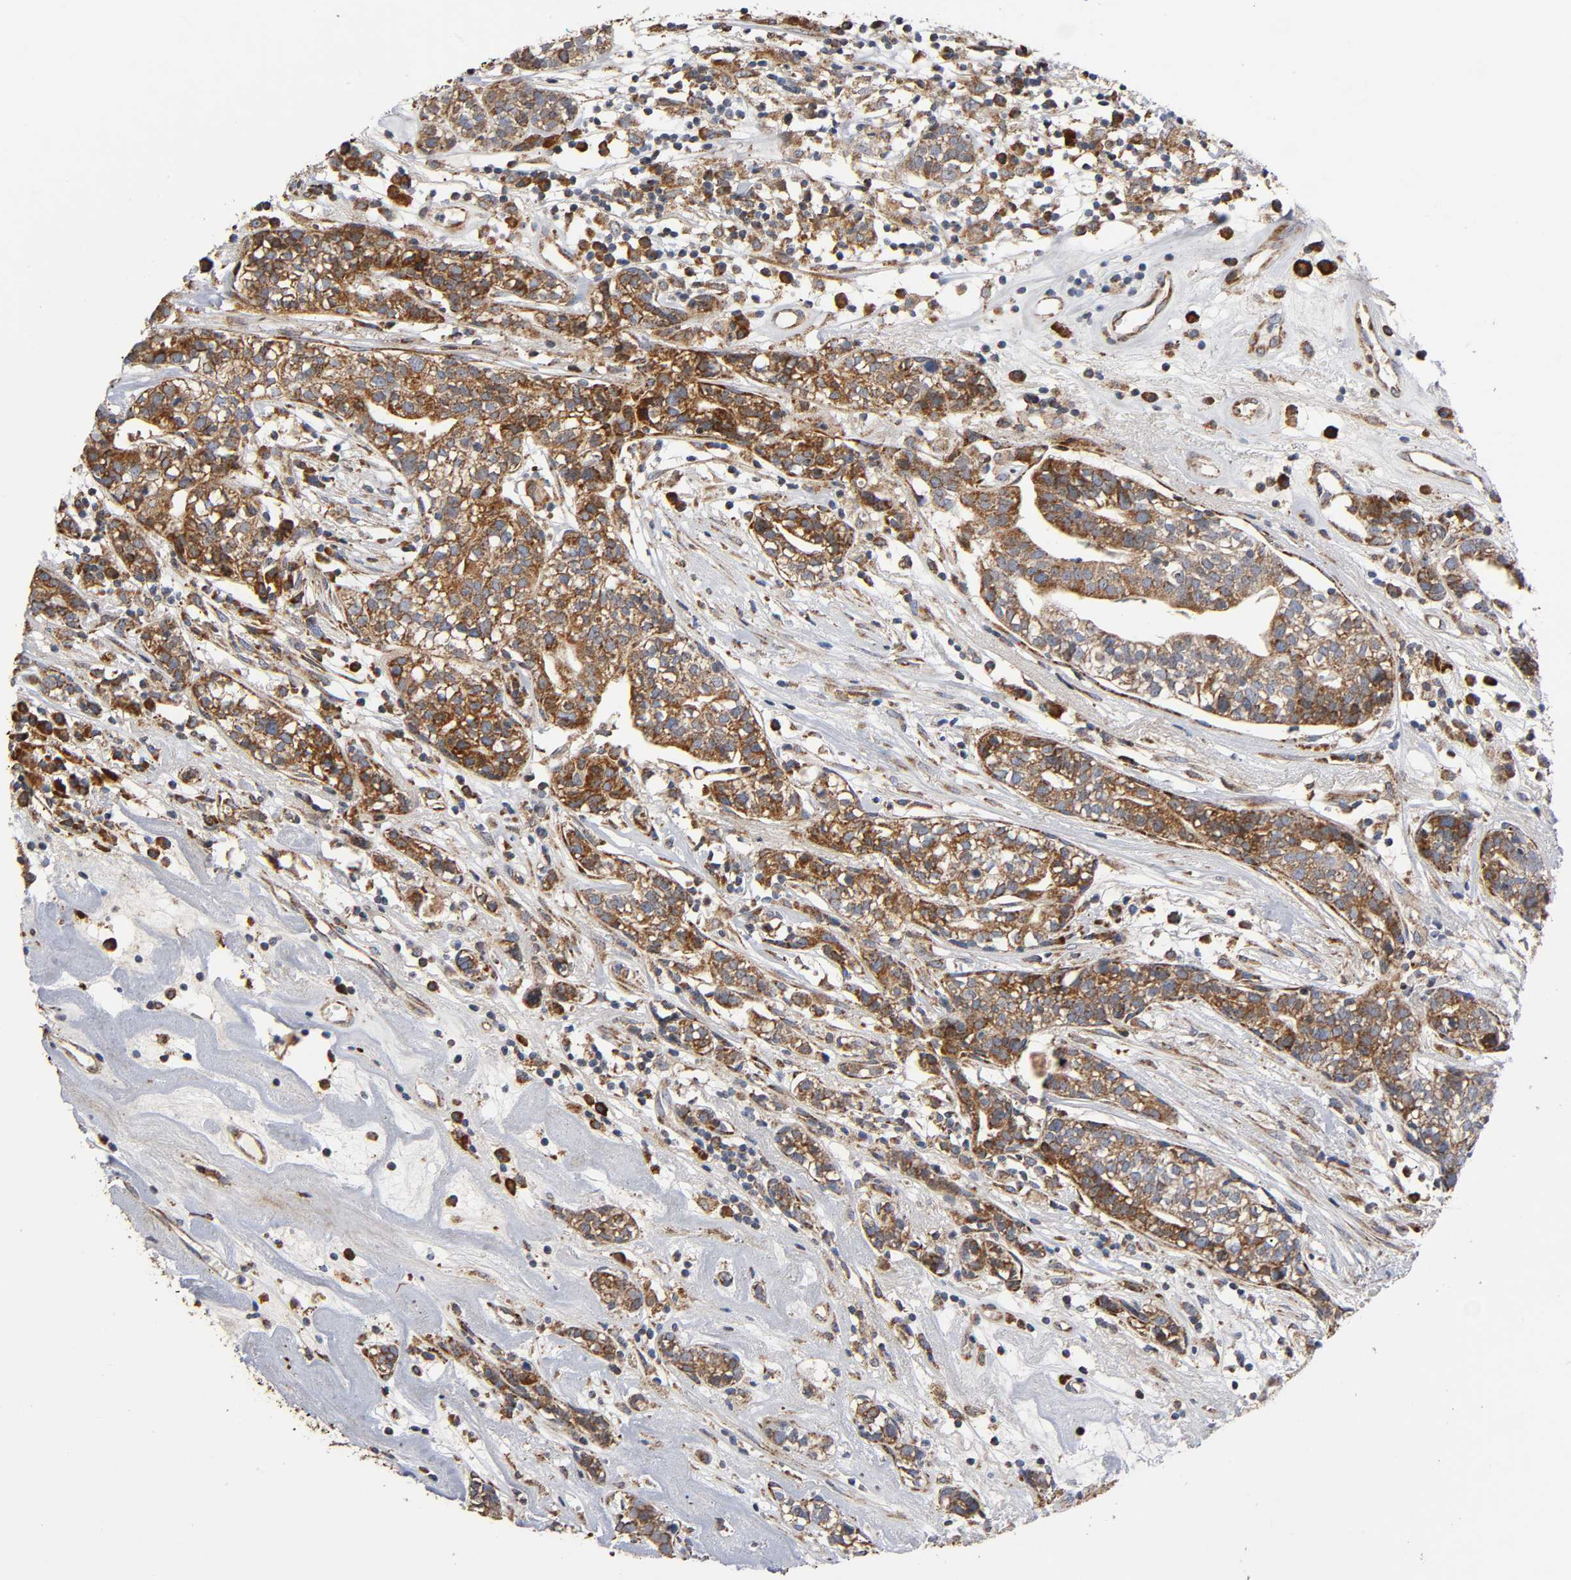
{"staining": {"intensity": "moderate", "quantity": "25%-75%", "location": "cytoplasmic/membranous"}, "tissue": "head and neck cancer", "cell_type": "Tumor cells", "image_type": "cancer", "snomed": [{"axis": "morphology", "description": "Adenocarcinoma, NOS"}, {"axis": "topography", "description": "Salivary gland"}, {"axis": "topography", "description": "Head-Neck"}], "caption": "Immunohistochemical staining of human head and neck adenocarcinoma demonstrates medium levels of moderate cytoplasmic/membranous protein expression in approximately 25%-75% of tumor cells.", "gene": "MAP3K1", "patient": {"sex": "female", "age": 65}}